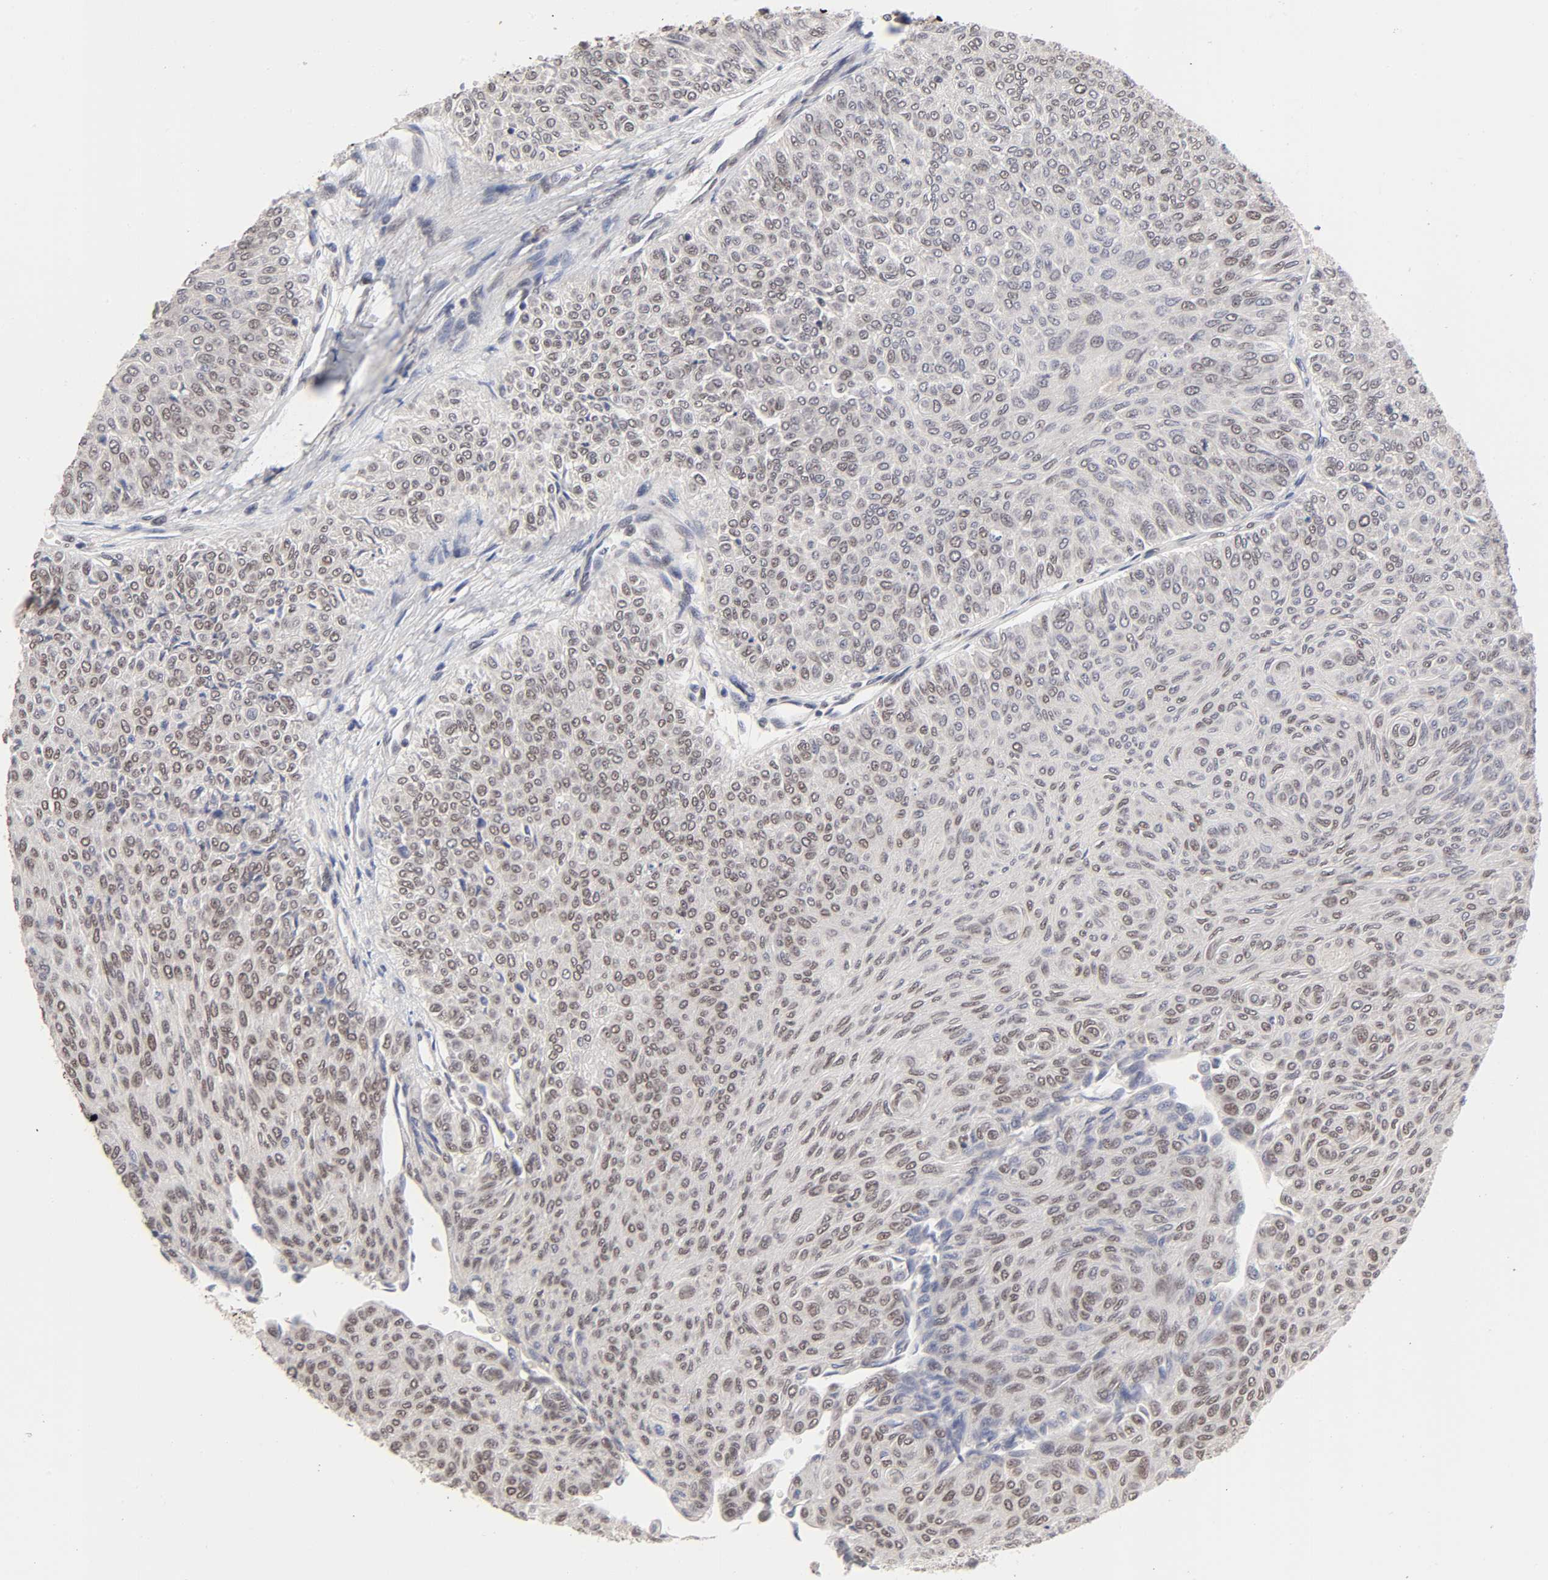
{"staining": {"intensity": "weak", "quantity": ">75%", "location": "nuclear"}, "tissue": "urothelial cancer", "cell_type": "Tumor cells", "image_type": "cancer", "snomed": [{"axis": "morphology", "description": "Urothelial carcinoma, Low grade"}, {"axis": "topography", "description": "Urinary bladder"}], "caption": "Tumor cells demonstrate weak nuclear staining in about >75% of cells in urothelial cancer.", "gene": "EP300", "patient": {"sex": "male", "age": 78}}